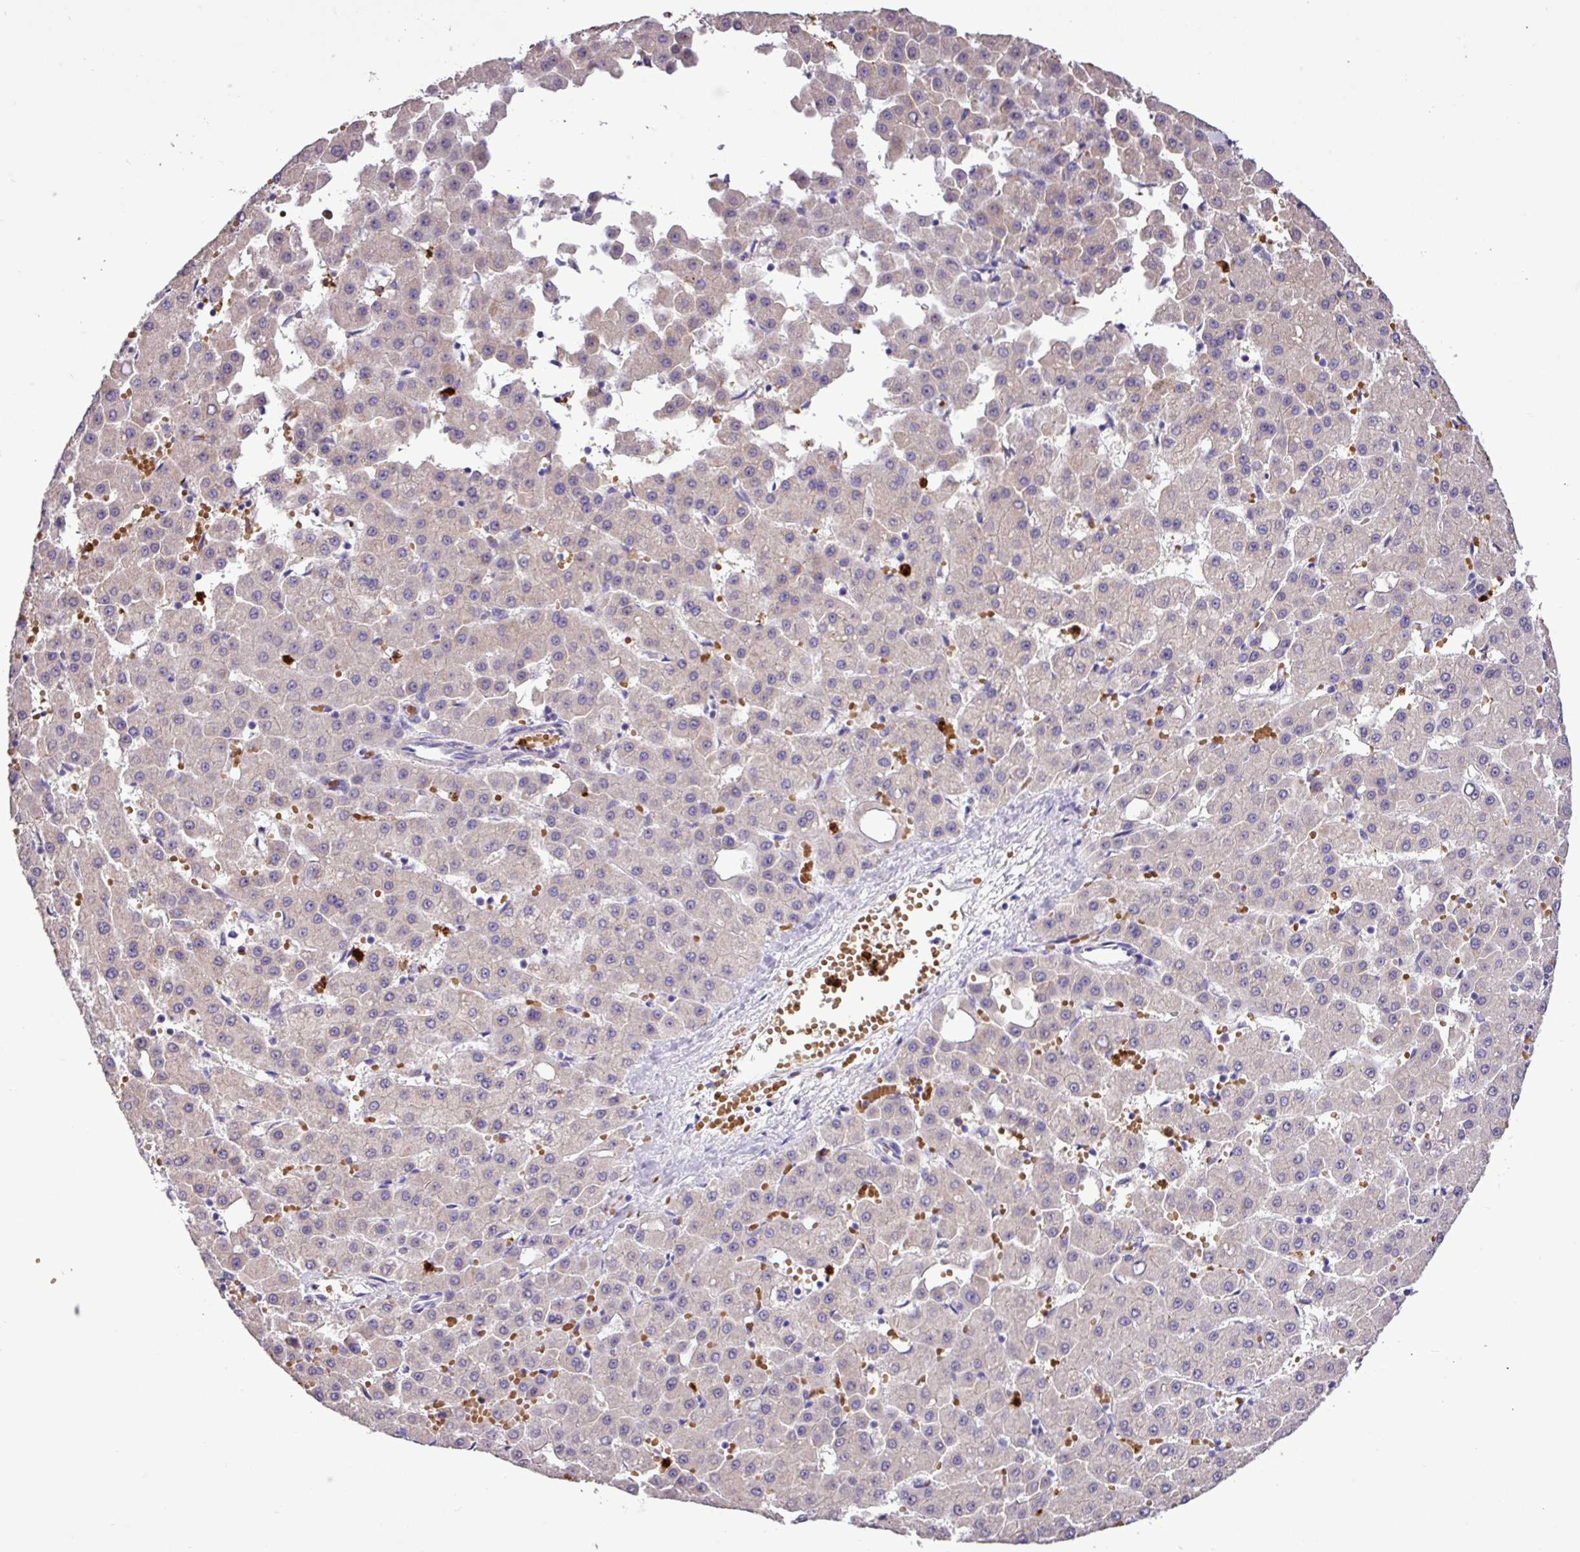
{"staining": {"intensity": "negative", "quantity": "none", "location": "none"}, "tissue": "liver cancer", "cell_type": "Tumor cells", "image_type": "cancer", "snomed": [{"axis": "morphology", "description": "Carcinoma, Hepatocellular, NOS"}, {"axis": "topography", "description": "Liver"}], "caption": "A high-resolution photomicrograph shows immunohistochemistry (IHC) staining of liver hepatocellular carcinoma, which shows no significant expression in tumor cells.", "gene": "MGAT4B", "patient": {"sex": "male", "age": 47}}